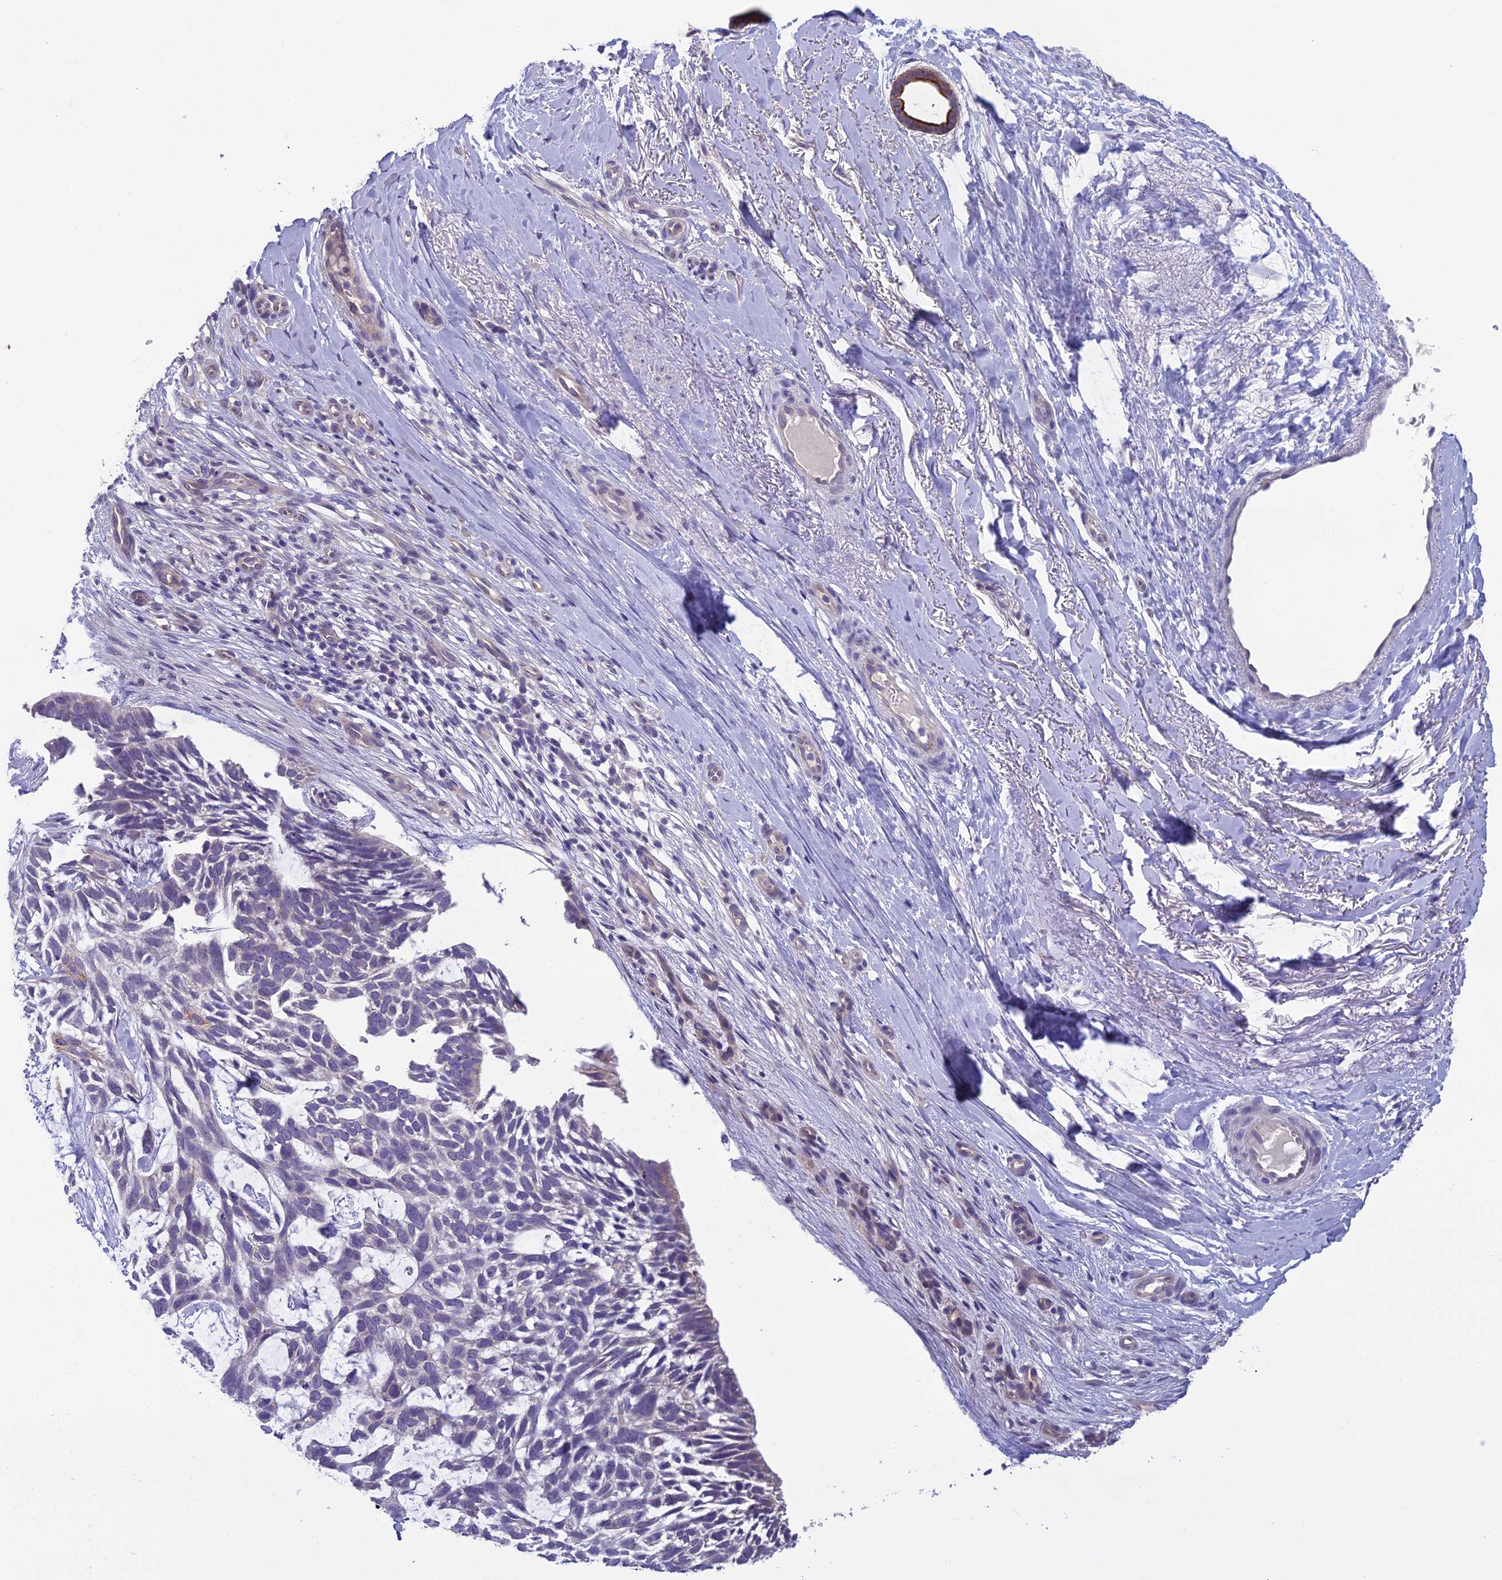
{"staining": {"intensity": "negative", "quantity": "none", "location": "none"}, "tissue": "skin cancer", "cell_type": "Tumor cells", "image_type": "cancer", "snomed": [{"axis": "morphology", "description": "Basal cell carcinoma"}, {"axis": "topography", "description": "Skin"}], "caption": "Image shows no protein expression in tumor cells of basal cell carcinoma (skin) tissue.", "gene": "SCRT1", "patient": {"sex": "male", "age": 88}}